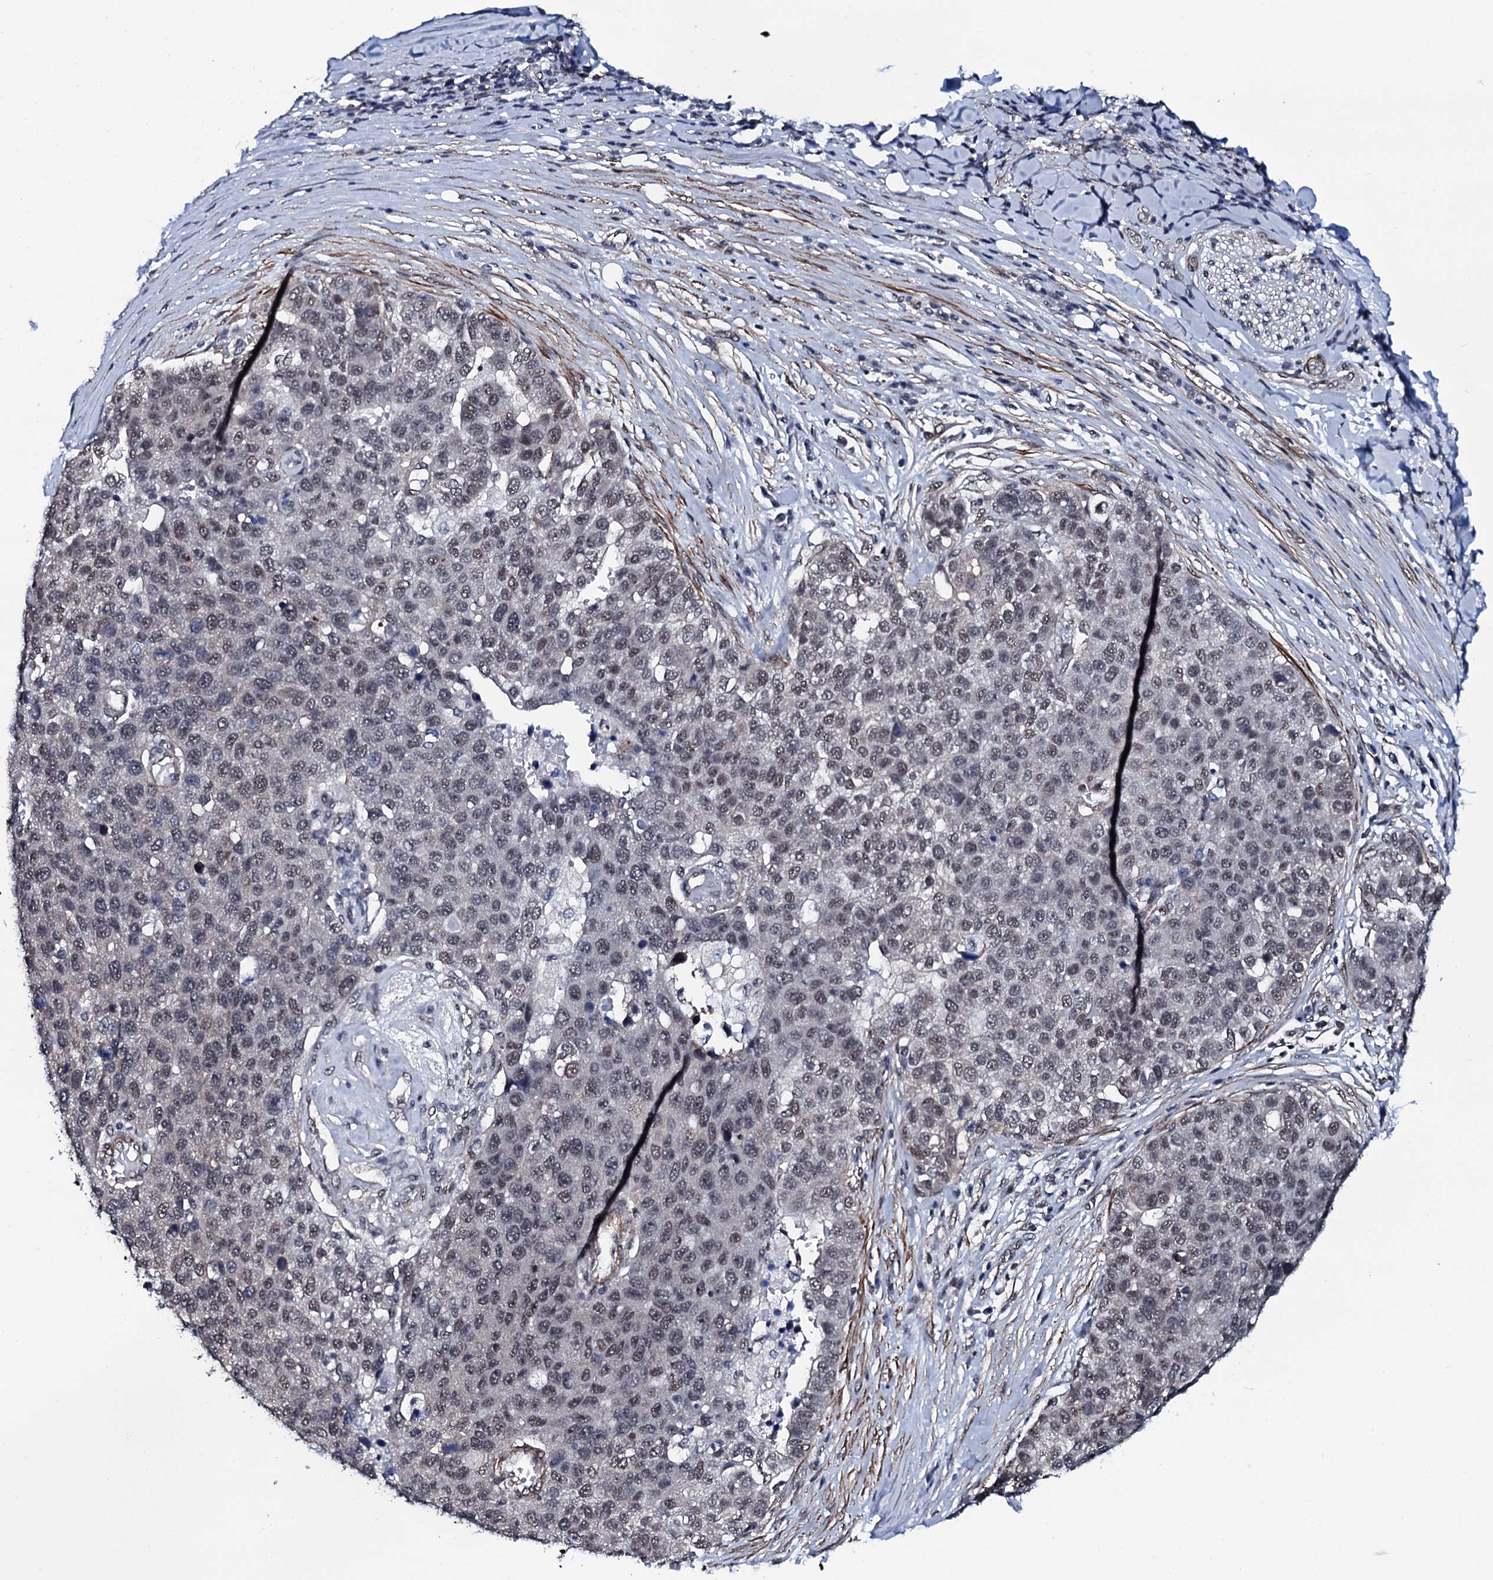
{"staining": {"intensity": "weak", "quantity": "25%-75%", "location": "nuclear"}, "tissue": "pancreatic cancer", "cell_type": "Tumor cells", "image_type": "cancer", "snomed": [{"axis": "morphology", "description": "Adenocarcinoma, NOS"}, {"axis": "topography", "description": "Pancreas"}], "caption": "Adenocarcinoma (pancreatic) was stained to show a protein in brown. There is low levels of weak nuclear positivity in about 25%-75% of tumor cells. The protein is stained brown, and the nuclei are stained in blue (DAB IHC with brightfield microscopy, high magnification).", "gene": "CWC15", "patient": {"sex": "female", "age": 61}}